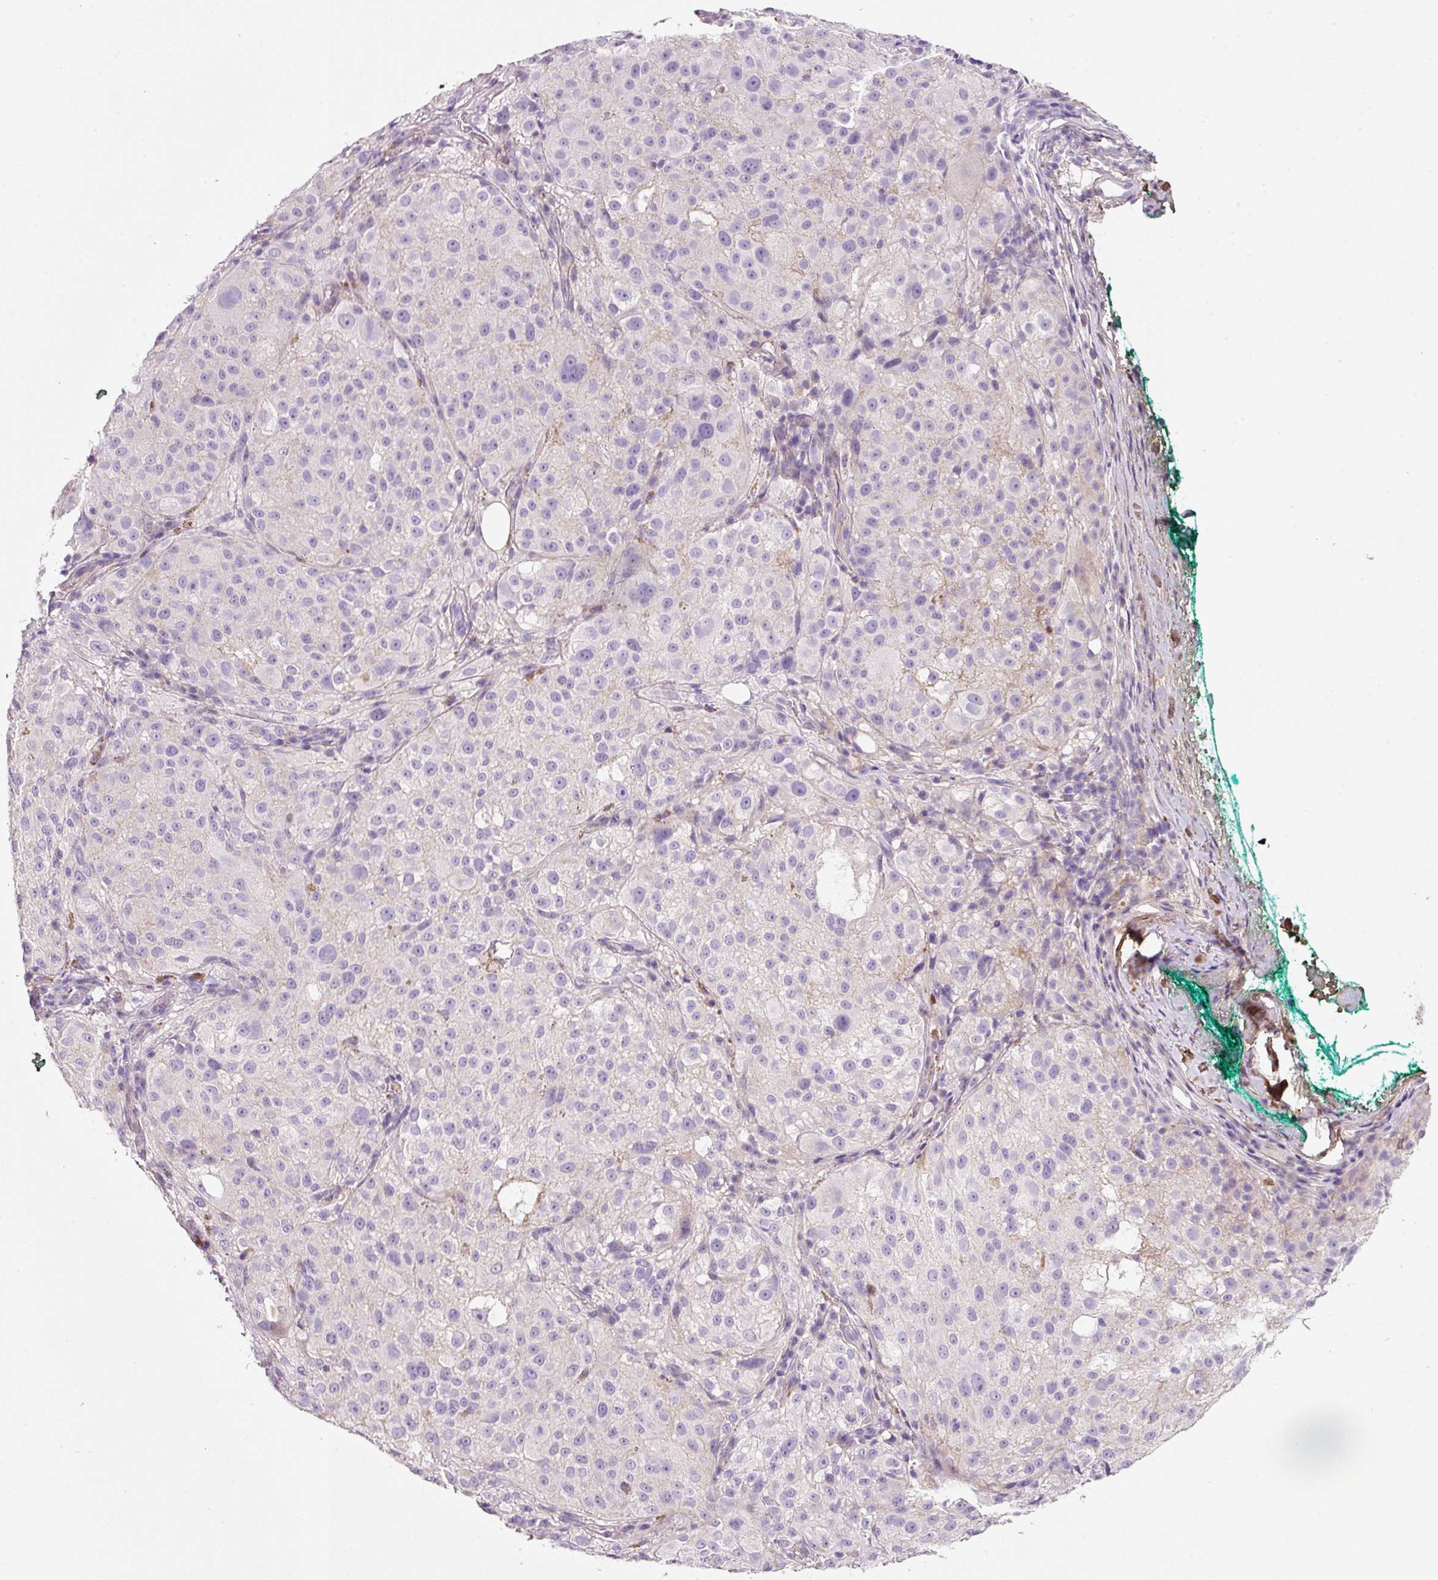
{"staining": {"intensity": "negative", "quantity": "none", "location": "none"}, "tissue": "melanoma", "cell_type": "Tumor cells", "image_type": "cancer", "snomed": [{"axis": "morphology", "description": "Necrosis, NOS"}, {"axis": "morphology", "description": "Malignant melanoma, NOS"}, {"axis": "topography", "description": "Skin"}], "caption": "High power microscopy histopathology image of an immunohistochemistry photomicrograph of malignant melanoma, revealing no significant expression in tumor cells. (Brightfield microscopy of DAB (3,3'-diaminobenzidine) IHC at high magnification).", "gene": "SOS2", "patient": {"sex": "female", "age": 87}}